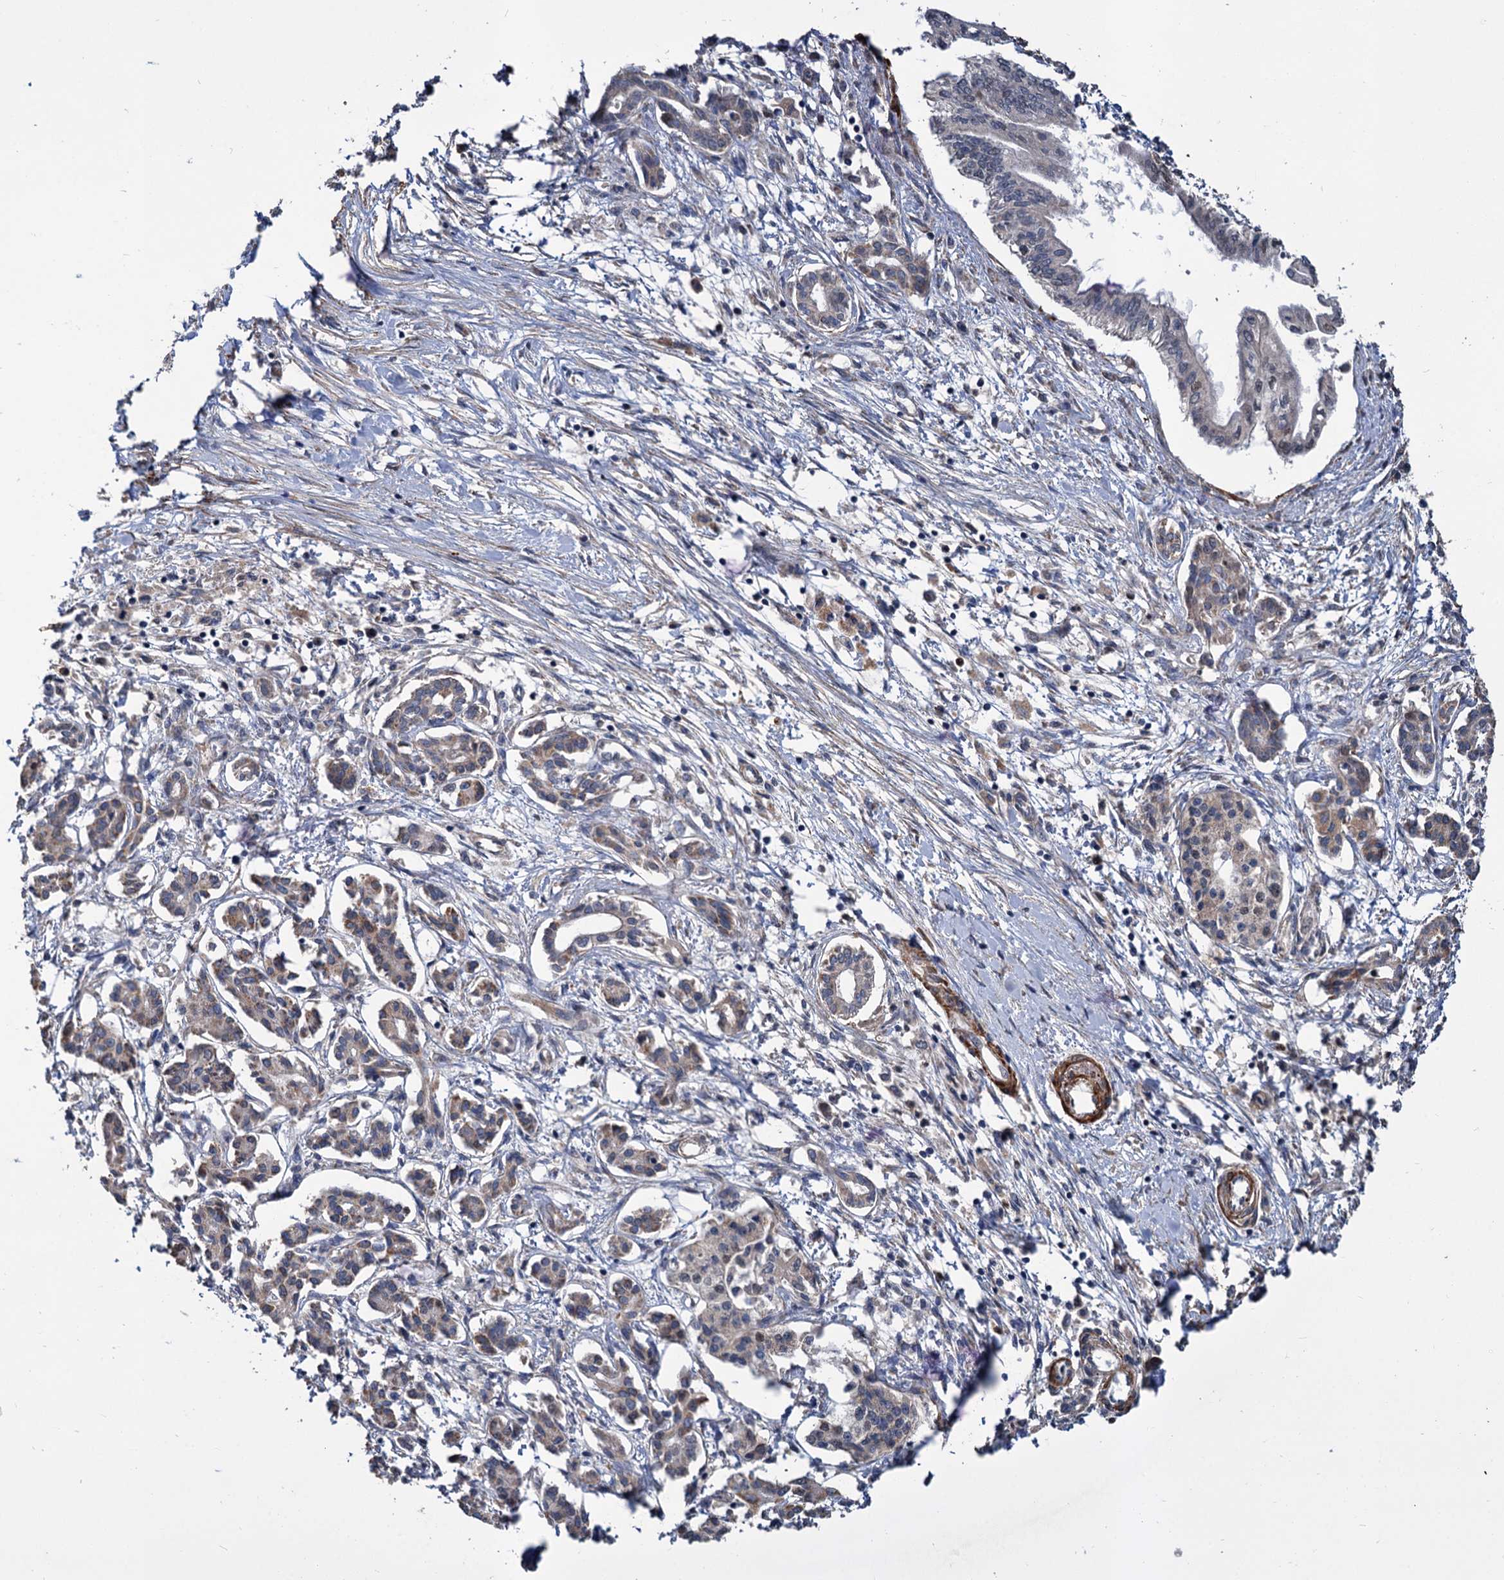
{"staining": {"intensity": "negative", "quantity": "none", "location": "none"}, "tissue": "pancreatic cancer", "cell_type": "Tumor cells", "image_type": "cancer", "snomed": [{"axis": "morphology", "description": "Adenocarcinoma, NOS"}, {"axis": "topography", "description": "Pancreas"}], "caption": "DAB (3,3'-diaminobenzidine) immunohistochemical staining of pancreatic cancer reveals no significant positivity in tumor cells. Brightfield microscopy of immunohistochemistry stained with DAB (3,3'-diaminobenzidine) (brown) and hematoxylin (blue), captured at high magnification.", "gene": "ALKBH7", "patient": {"sex": "female", "age": 50}}